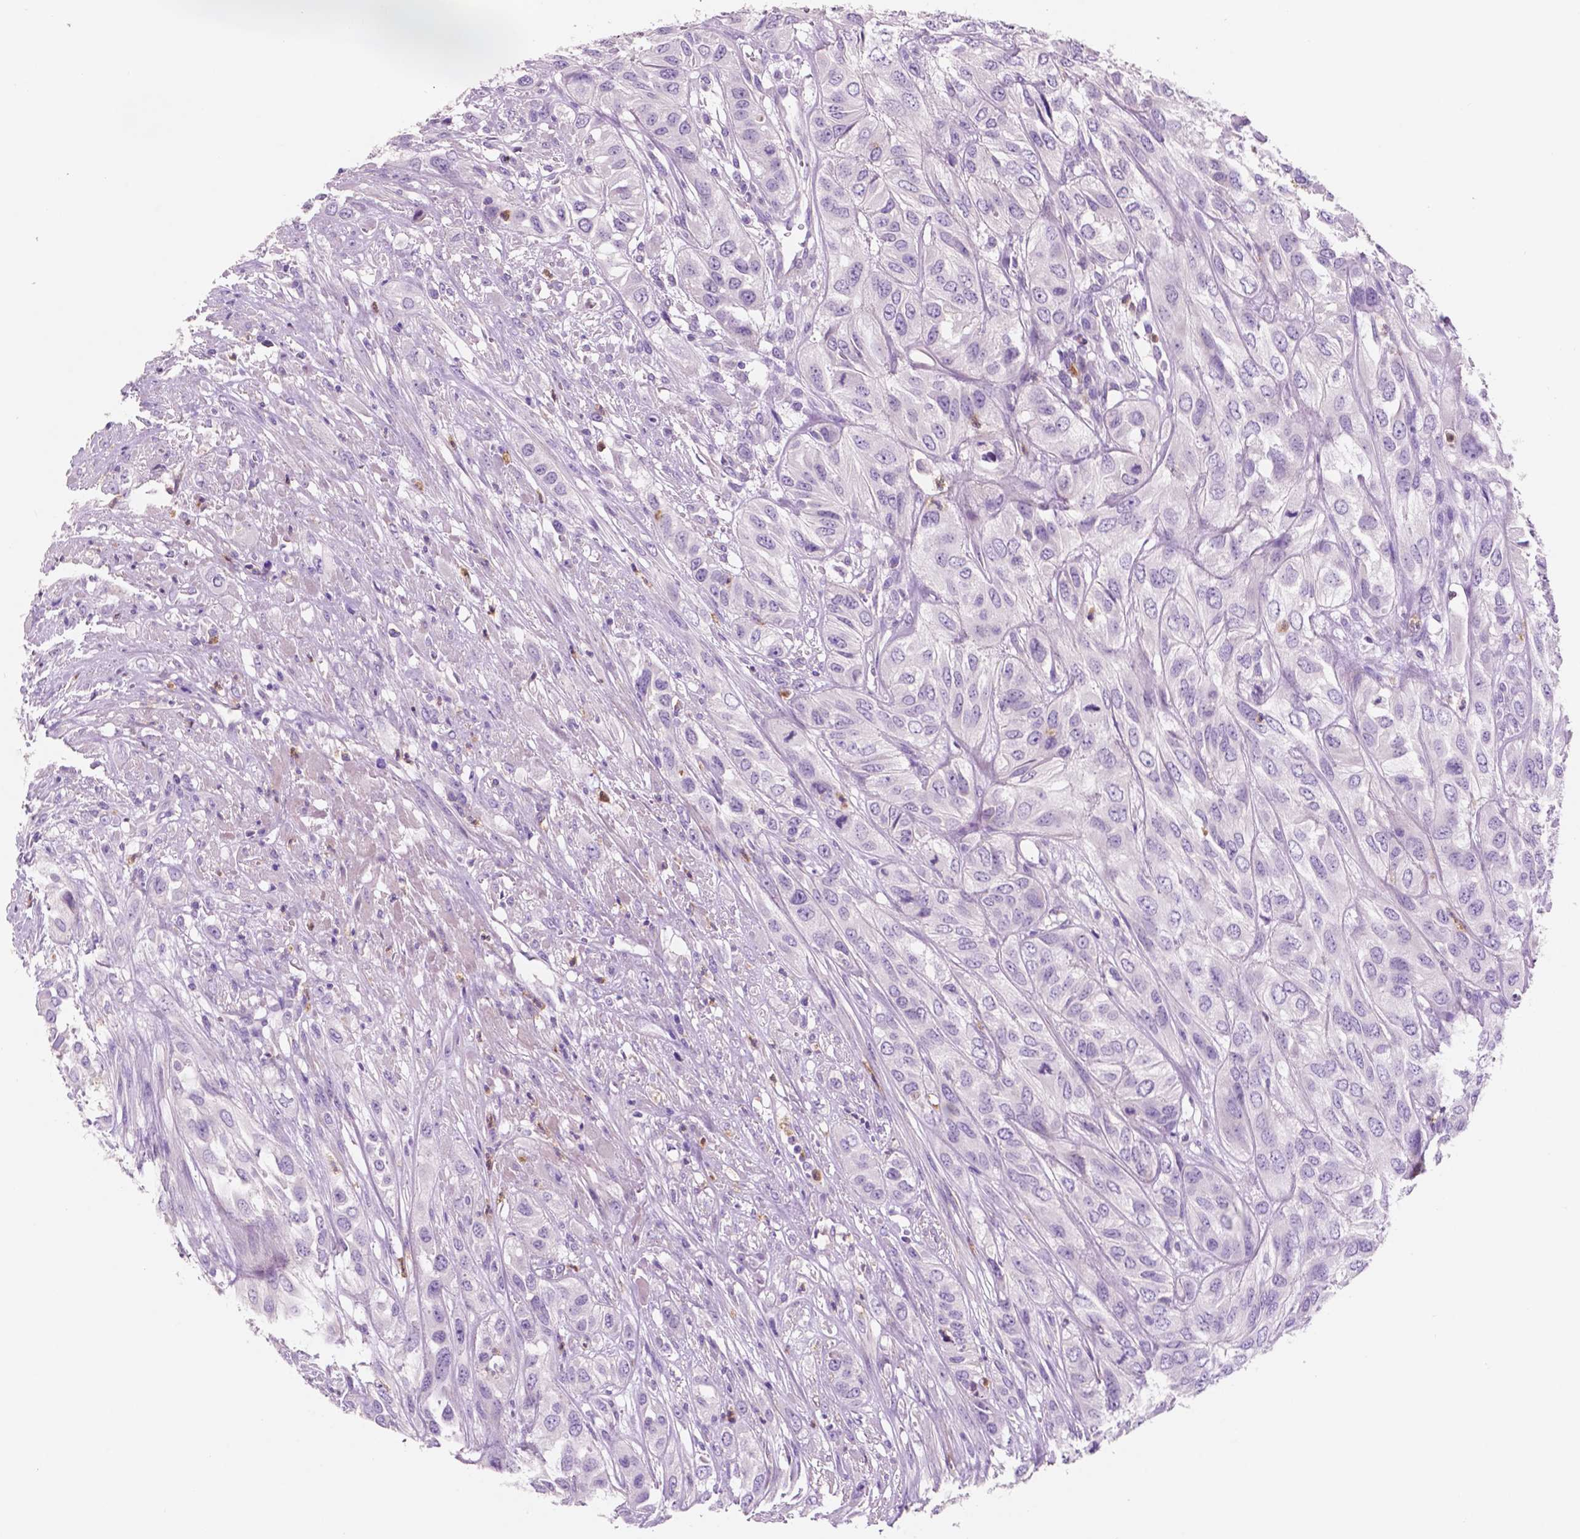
{"staining": {"intensity": "negative", "quantity": "none", "location": "none"}, "tissue": "urothelial cancer", "cell_type": "Tumor cells", "image_type": "cancer", "snomed": [{"axis": "morphology", "description": "Urothelial carcinoma, High grade"}, {"axis": "topography", "description": "Urinary bladder"}], "caption": "Urothelial cancer was stained to show a protein in brown. There is no significant staining in tumor cells.", "gene": "CUZD1", "patient": {"sex": "male", "age": 67}}